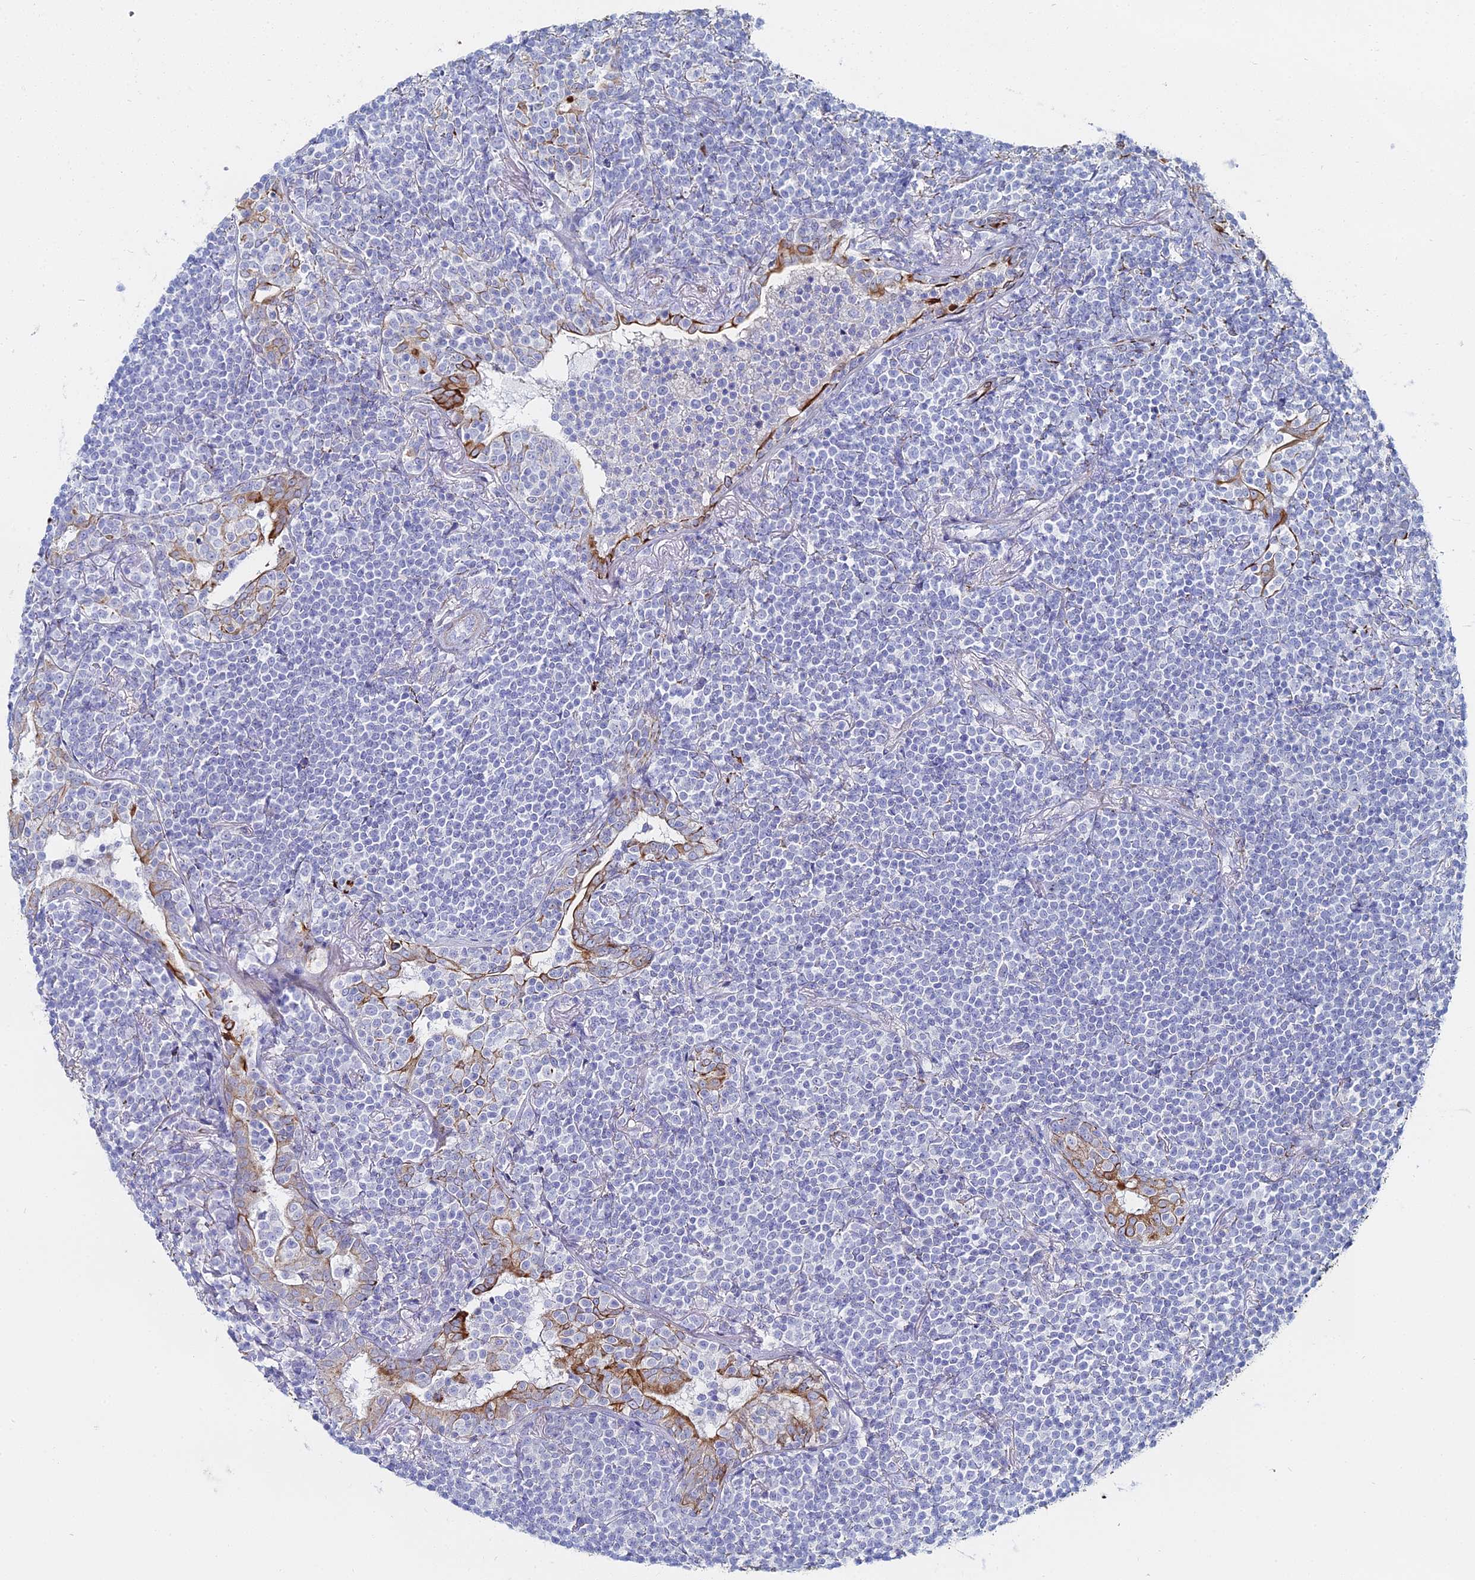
{"staining": {"intensity": "negative", "quantity": "none", "location": "none"}, "tissue": "lymphoma", "cell_type": "Tumor cells", "image_type": "cancer", "snomed": [{"axis": "morphology", "description": "Malignant lymphoma, non-Hodgkin's type, Low grade"}, {"axis": "topography", "description": "Lung"}], "caption": "A high-resolution photomicrograph shows immunohistochemistry staining of lymphoma, which shows no significant positivity in tumor cells.", "gene": "DHX34", "patient": {"sex": "female", "age": 71}}